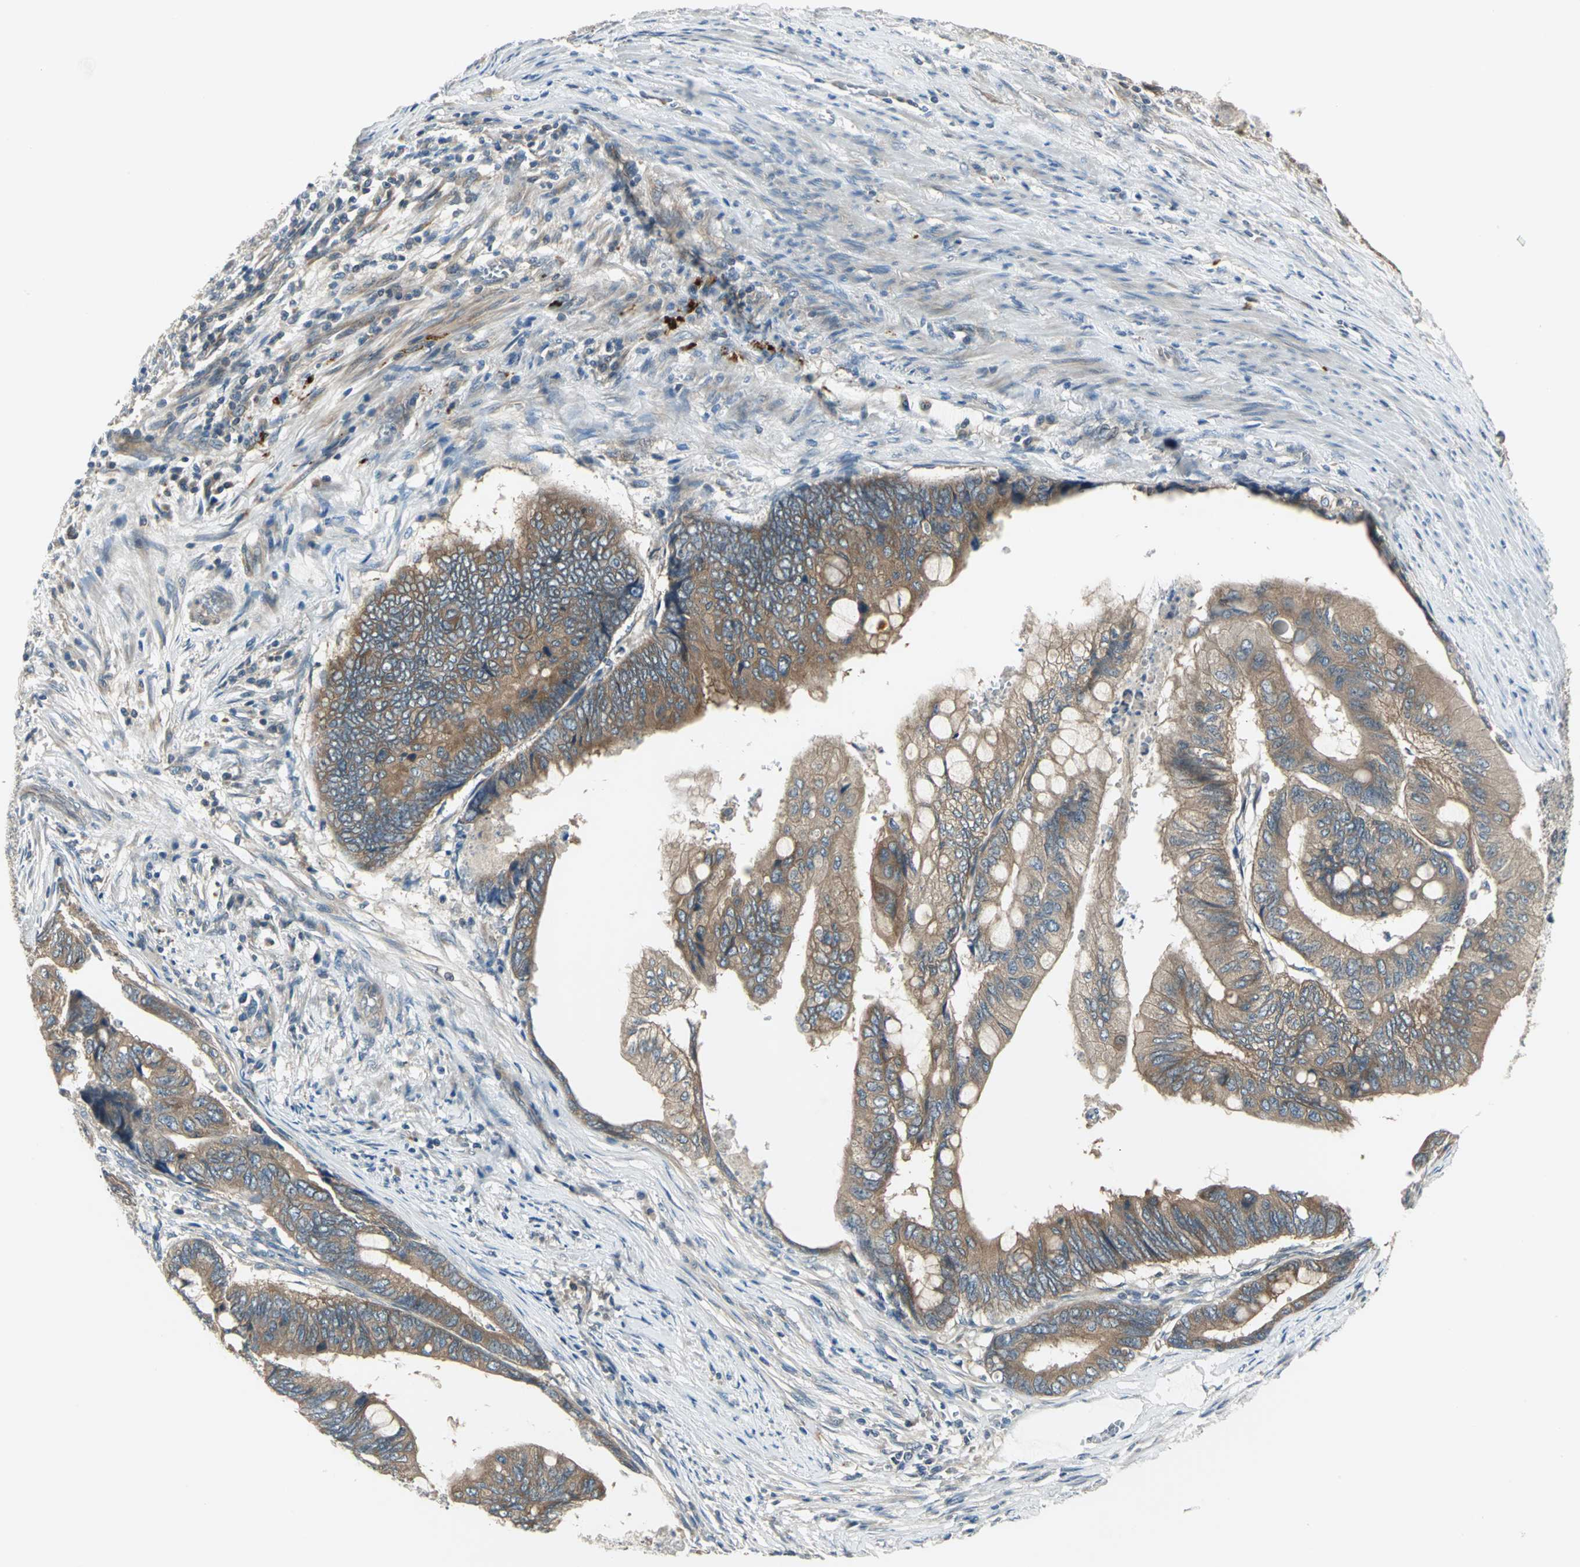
{"staining": {"intensity": "moderate", "quantity": ">75%", "location": "cytoplasmic/membranous"}, "tissue": "colorectal cancer", "cell_type": "Tumor cells", "image_type": "cancer", "snomed": [{"axis": "morphology", "description": "Normal tissue, NOS"}, {"axis": "morphology", "description": "Adenocarcinoma, NOS"}, {"axis": "topography", "description": "Rectum"}, {"axis": "topography", "description": "Peripheral nerve tissue"}], "caption": "Colorectal cancer (adenocarcinoma) stained with a brown dye exhibits moderate cytoplasmic/membranous positive positivity in approximately >75% of tumor cells.", "gene": "PRKAA1", "patient": {"sex": "male", "age": 92}}